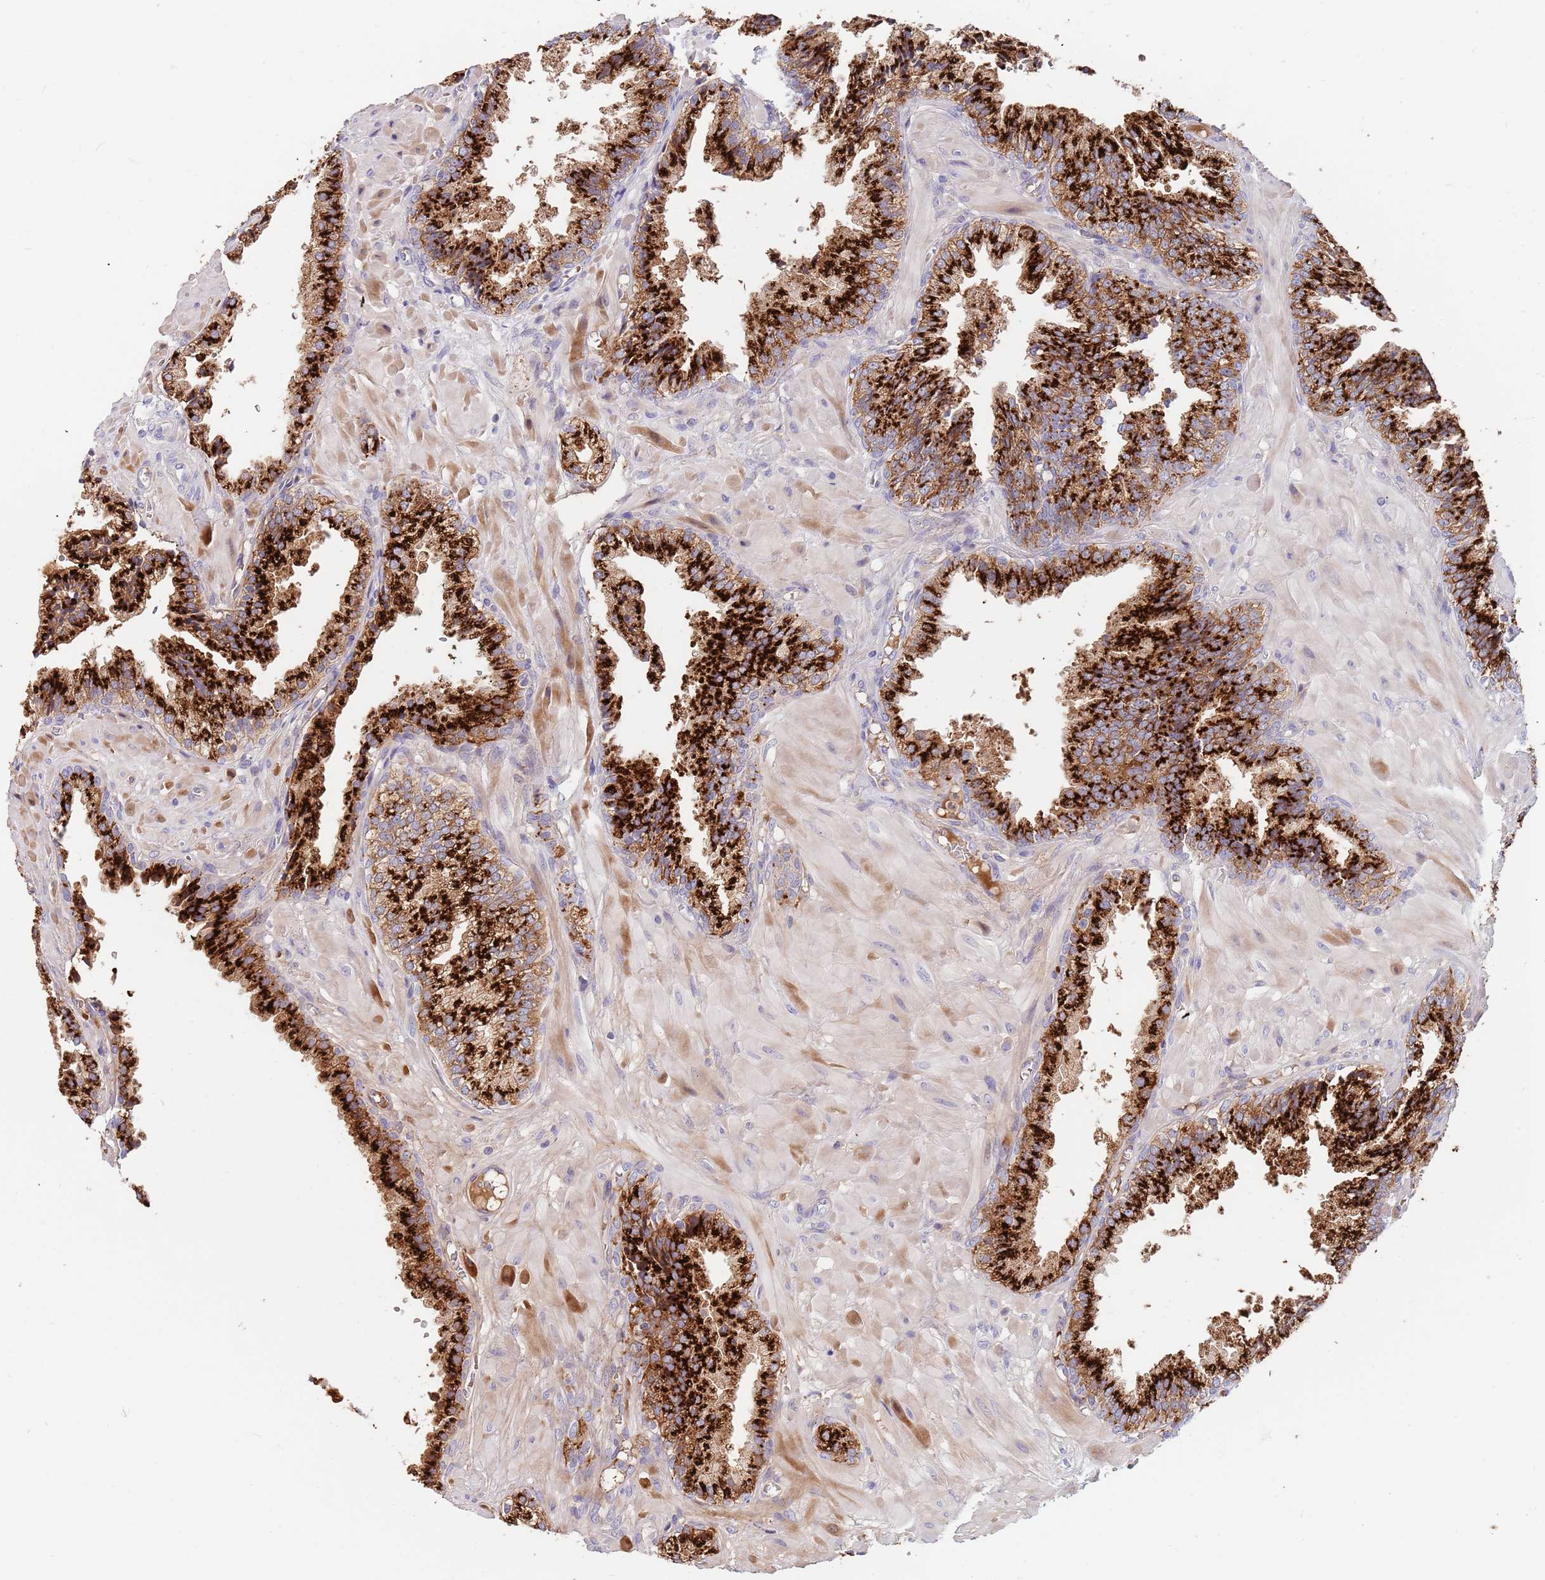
{"staining": {"intensity": "strong", "quantity": ">75%", "location": "cytoplasmic/membranous"}, "tissue": "prostate cancer", "cell_type": "Tumor cells", "image_type": "cancer", "snomed": [{"axis": "morphology", "description": "Adenocarcinoma, High grade"}, {"axis": "topography", "description": "Prostate"}], "caption": "Prostate cancer (adenocarcinoma (high-grade)) stained for a protein (brown) exhibits strong cytoplasmic/membranous positive expression in about >75% of tumor cells.", "gene": "BORCS5", "patient": {"sex": "male", "age": 71}}